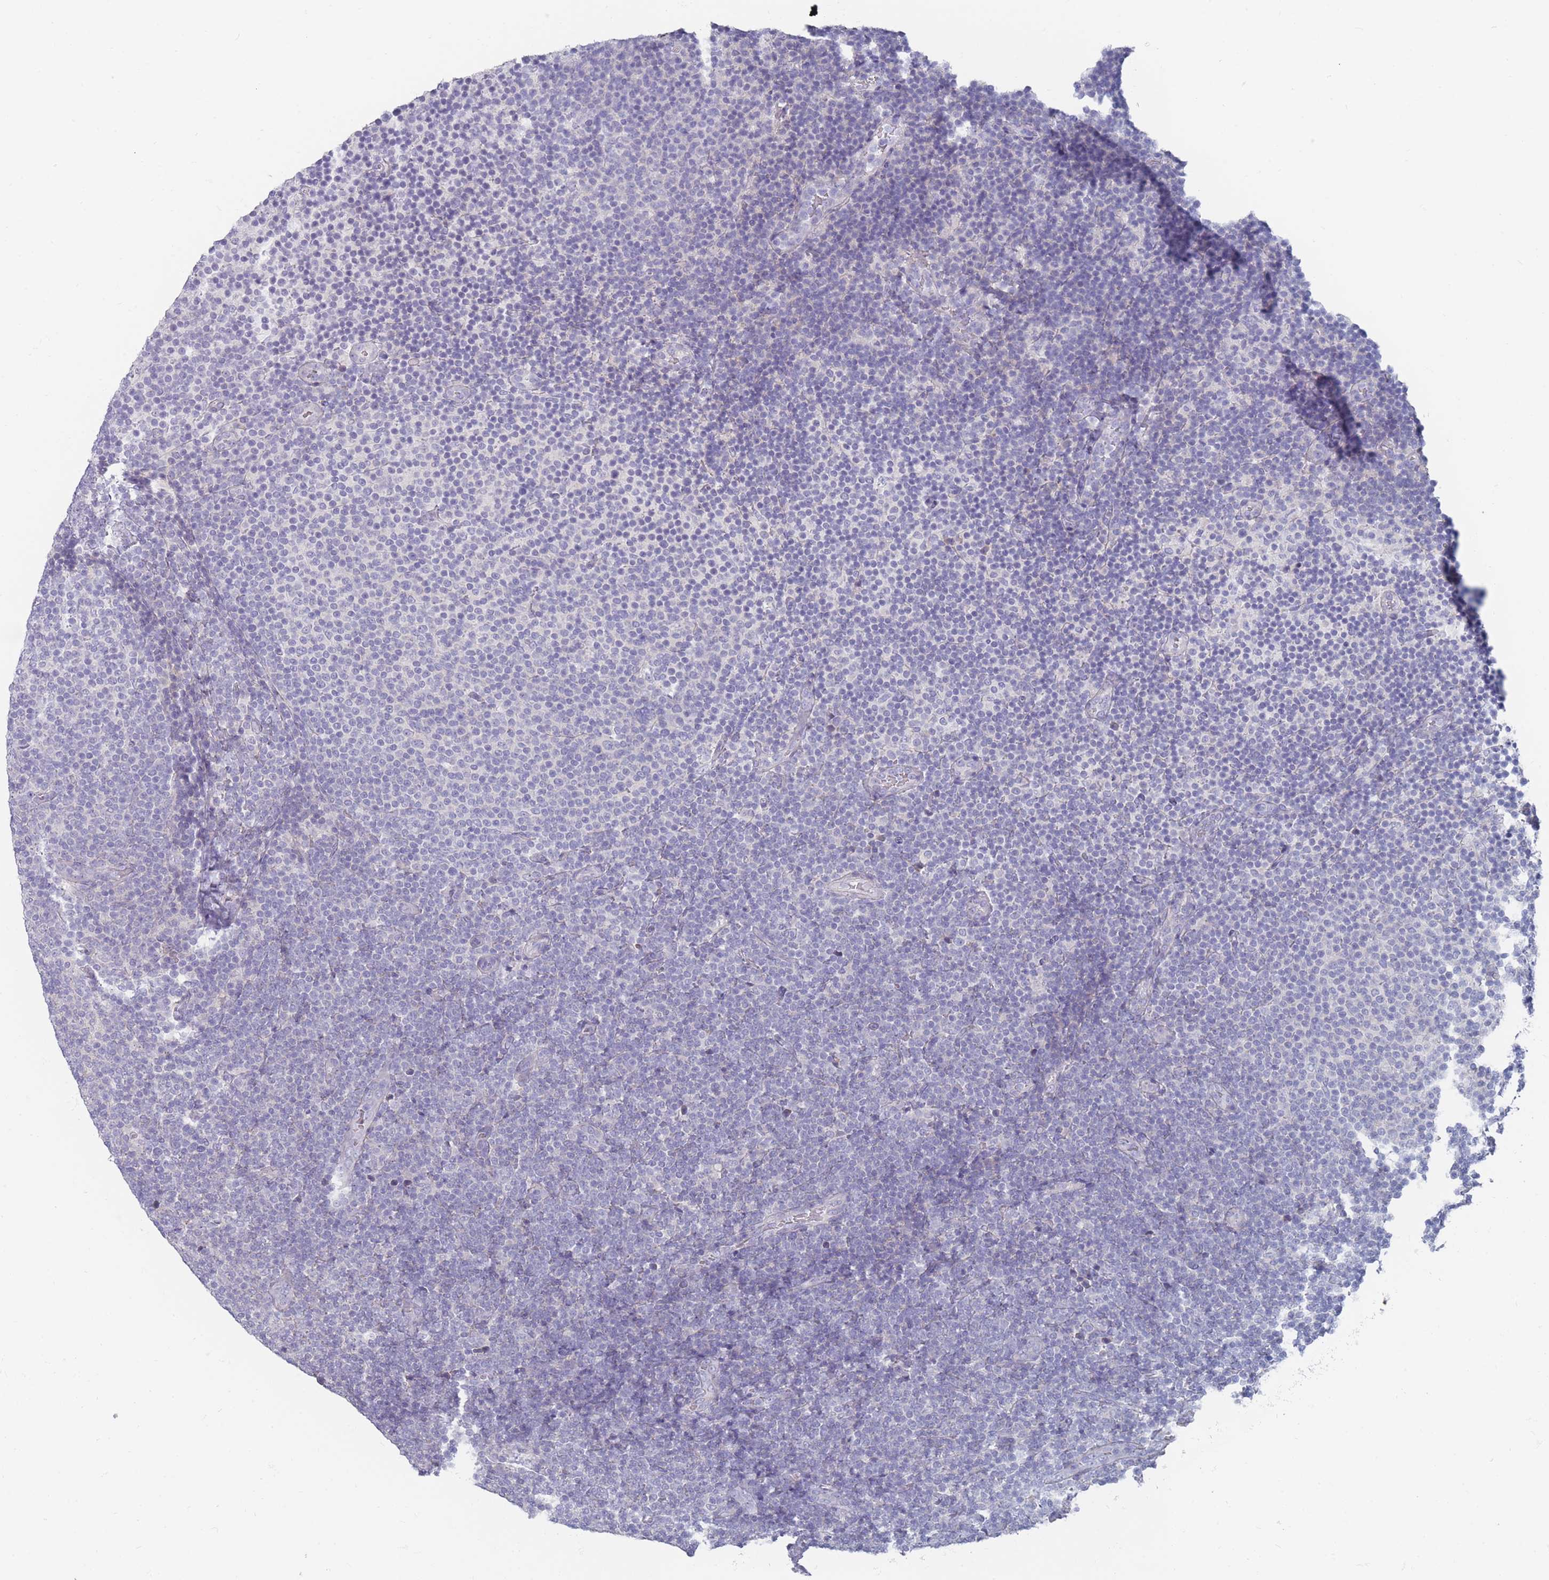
{"staining": {"intensity": "negative", "quantity": "none", "location": "none"}, "tissue": "lymphoma", "cell_type": "Tumor cells", "image_type": "cancer", "snomed": [{"axis": "morphology", "description": "Malignant lymphoma, non-Hodgkin's type, Low grade"}, {"axis": "topography", "description": "Lymph node"}], "caption": "Immunohistochemical staining of low-grade malignant lymphoma, non-Hodgkin's type shows no significant positivity in tumor cells.", "gene": "PIGU", "patient": {"sex": "male", "age": 66}}